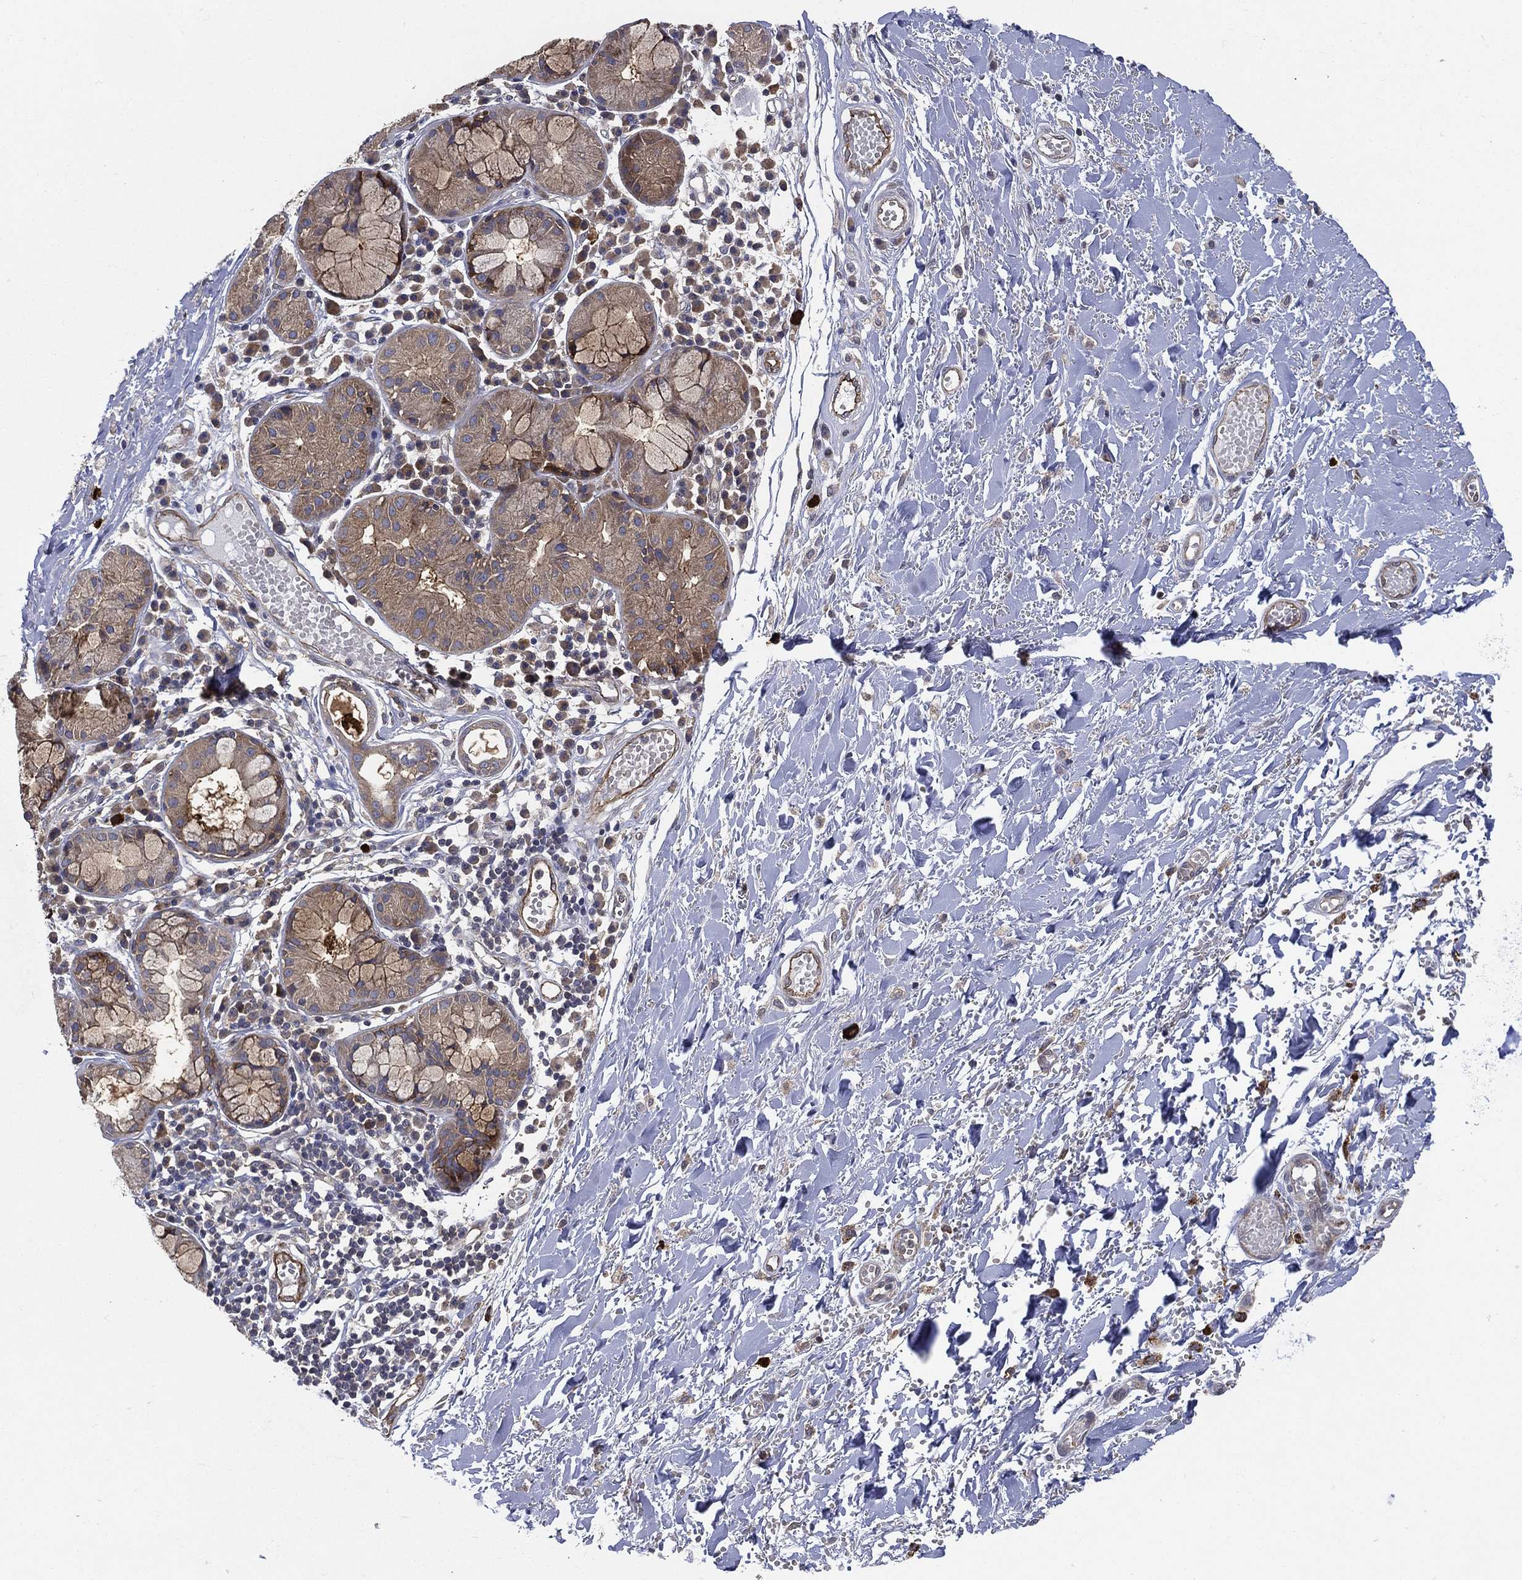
{"staining": {"intensity": "negative", "quantity": "none", "location": "none"}, "tissue": "soft tissue", "cell_type": "Fibroblasts", "image_type": "normal", "snomed": [{"axis": "morphology", "description": "Normal tissue, NOS"}, {"axis": "topography", "description": "Cartilage tissue"}], "caption": "Immunohistochemistry (IHC) micrograph of normal soft tissue: soft tissue stained with DAB (3,3'-diaminobenzidine) displays no significant protein expression in fibroblasts.", "gene": "SMPD3", "patient": {"sex": "male", "age": 81}}